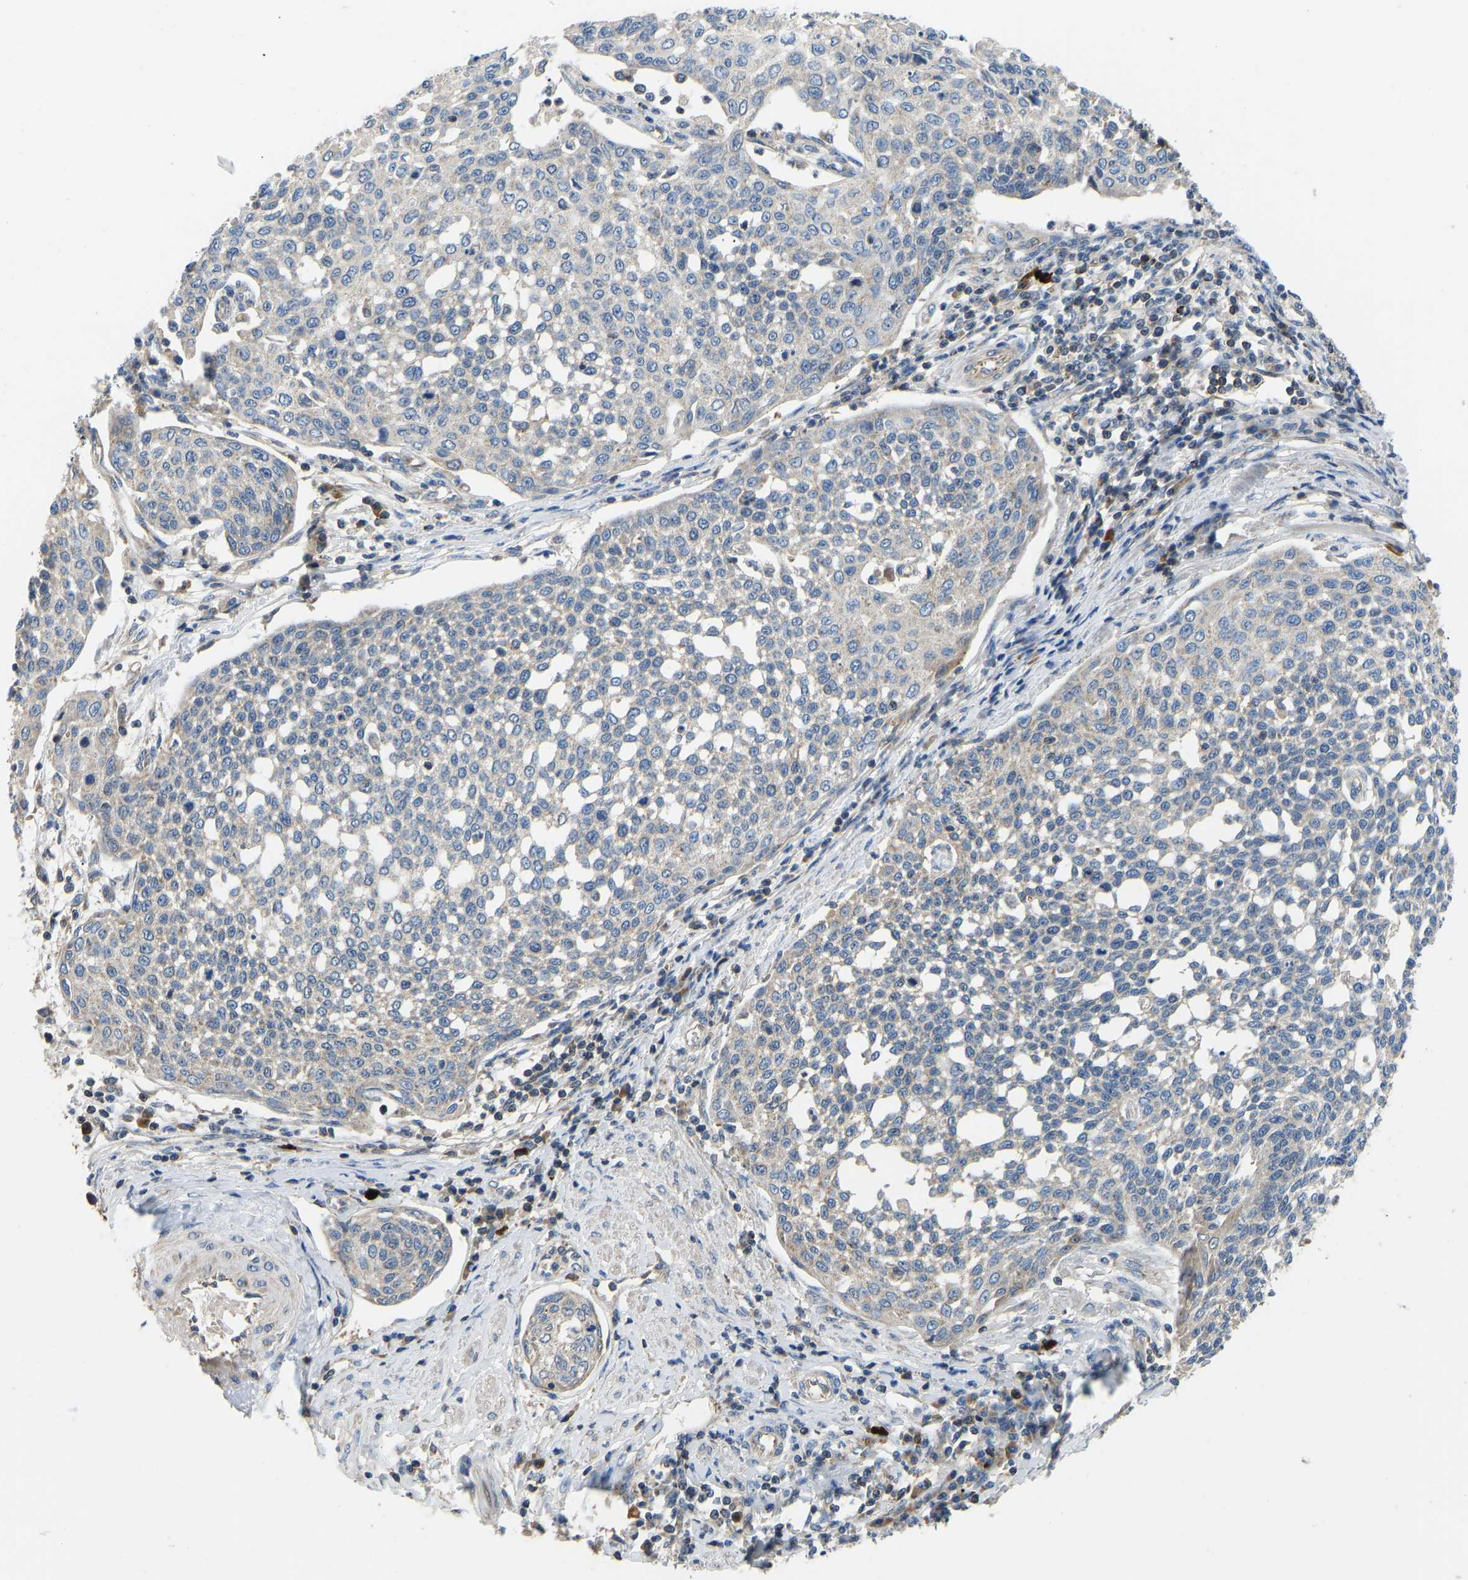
{"staining": {"intensity": "negative", "quantity": "none", "location": "none"}, "tissue": "cervical cancer", "cell_type": "Tumor cells", "image_type": "cancer", "snomed": [{"axis": "morphology", "description": "Squamous cell carcinoma, NOS"}, {"axis": "topography", "description": "Cervix"}], "caption": "An immunohistochemistry (IHC) histopathology image of cervical cancer is shown. There is no staining in tumor cells of cervical cancer. (Stains: DAB IHC with hematoxylin counter stain, Microscopy: brightfield microscopy at high magnification).", "gene": "RBP1", "patient": {"sex": "female", "age": 34}}